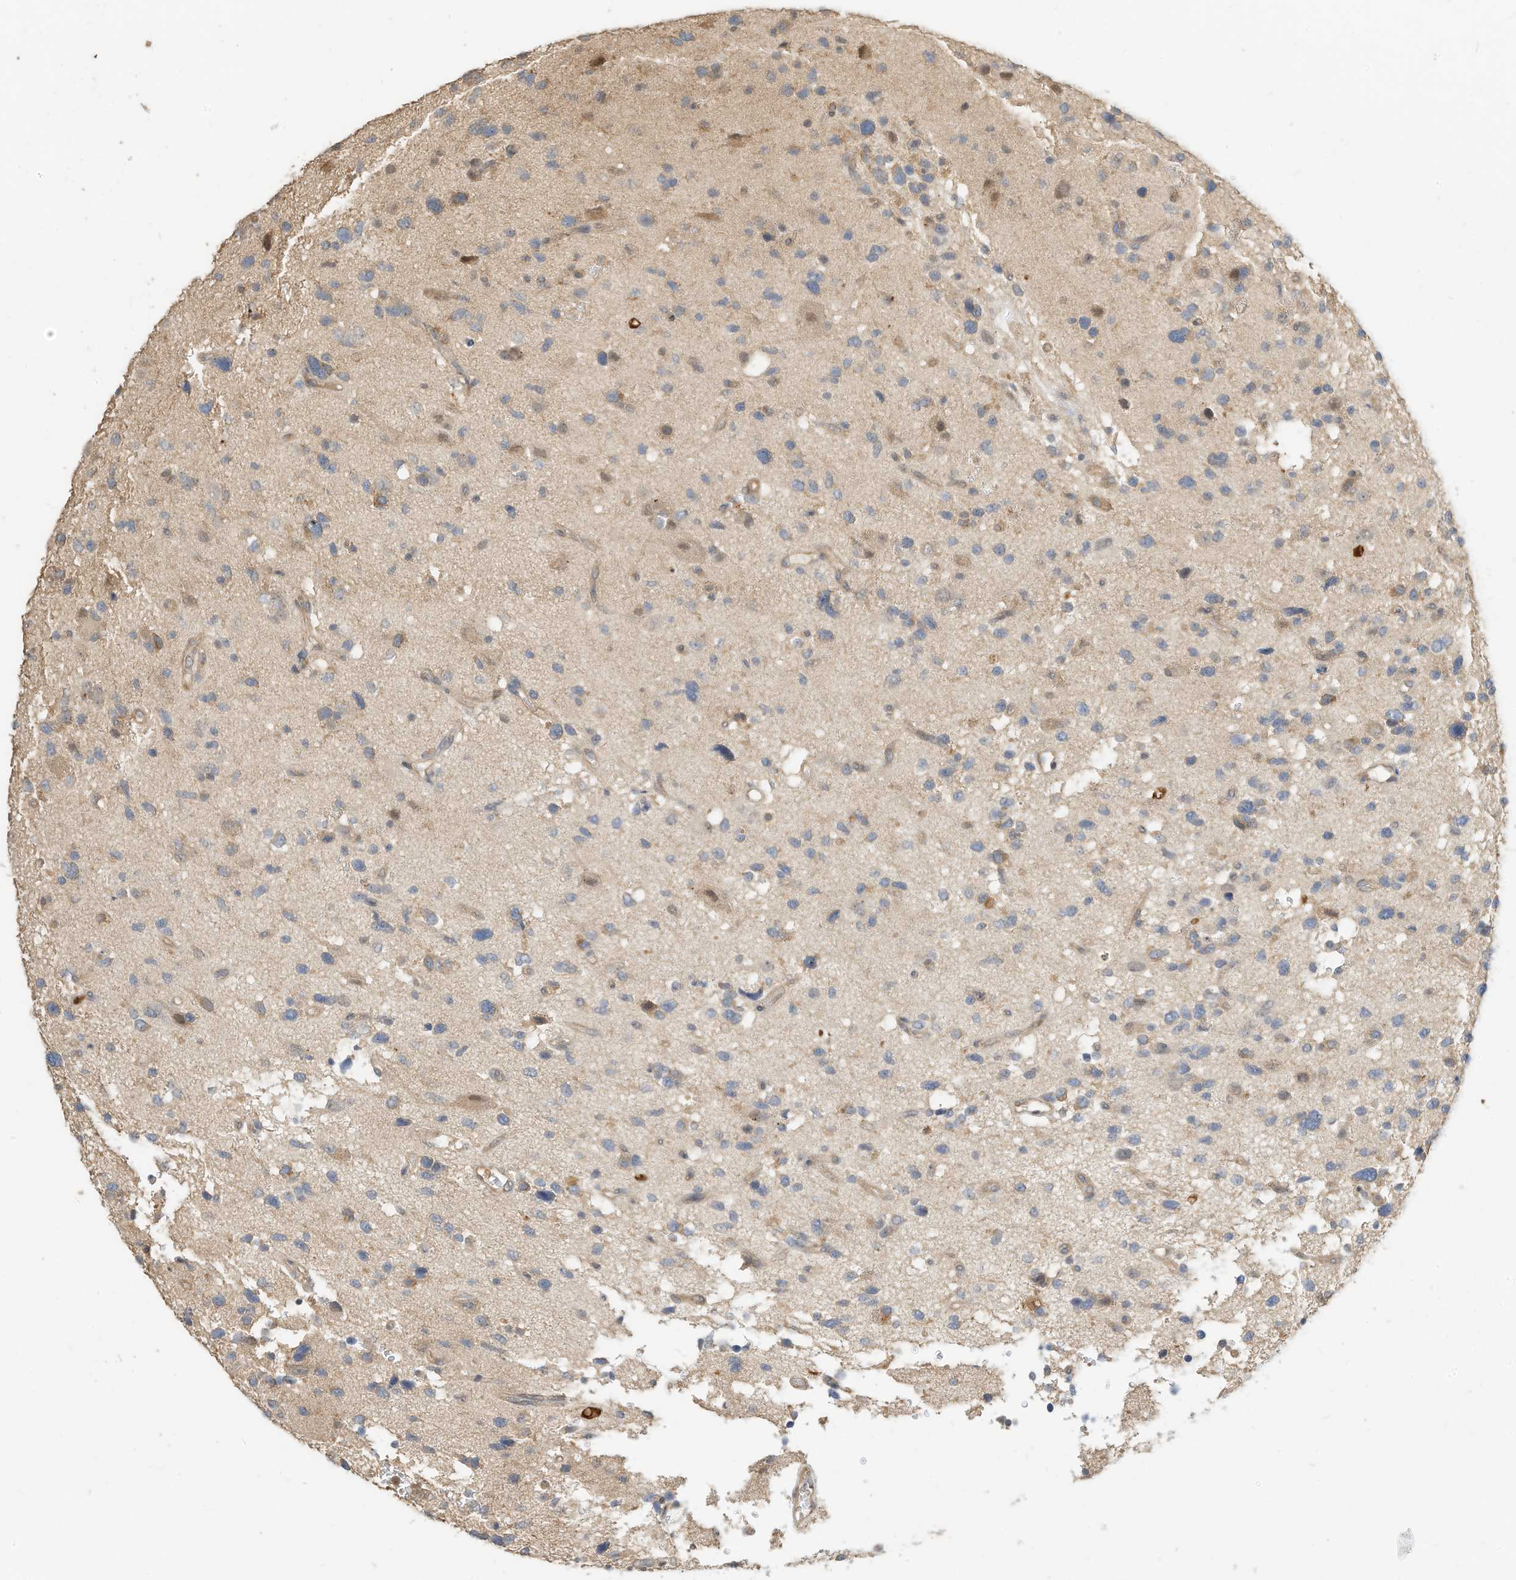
{"staining": {"intensity": "negative", "quantity": "none", "location": "none"}, "tissue": "glioma", "cell_type": "Tumor cells", "image_type": "cancer", "snomed": [{"axis": "morphology", "description": "Glioma, malignant, High grade"}, {"axis": "topography", "description": "Brain"}], "caption": "Immunohistochemistry of glioma displays no staining in tumor cells.", "gene": "OFD1", "patient": {"sex": "male", "age": 33}}